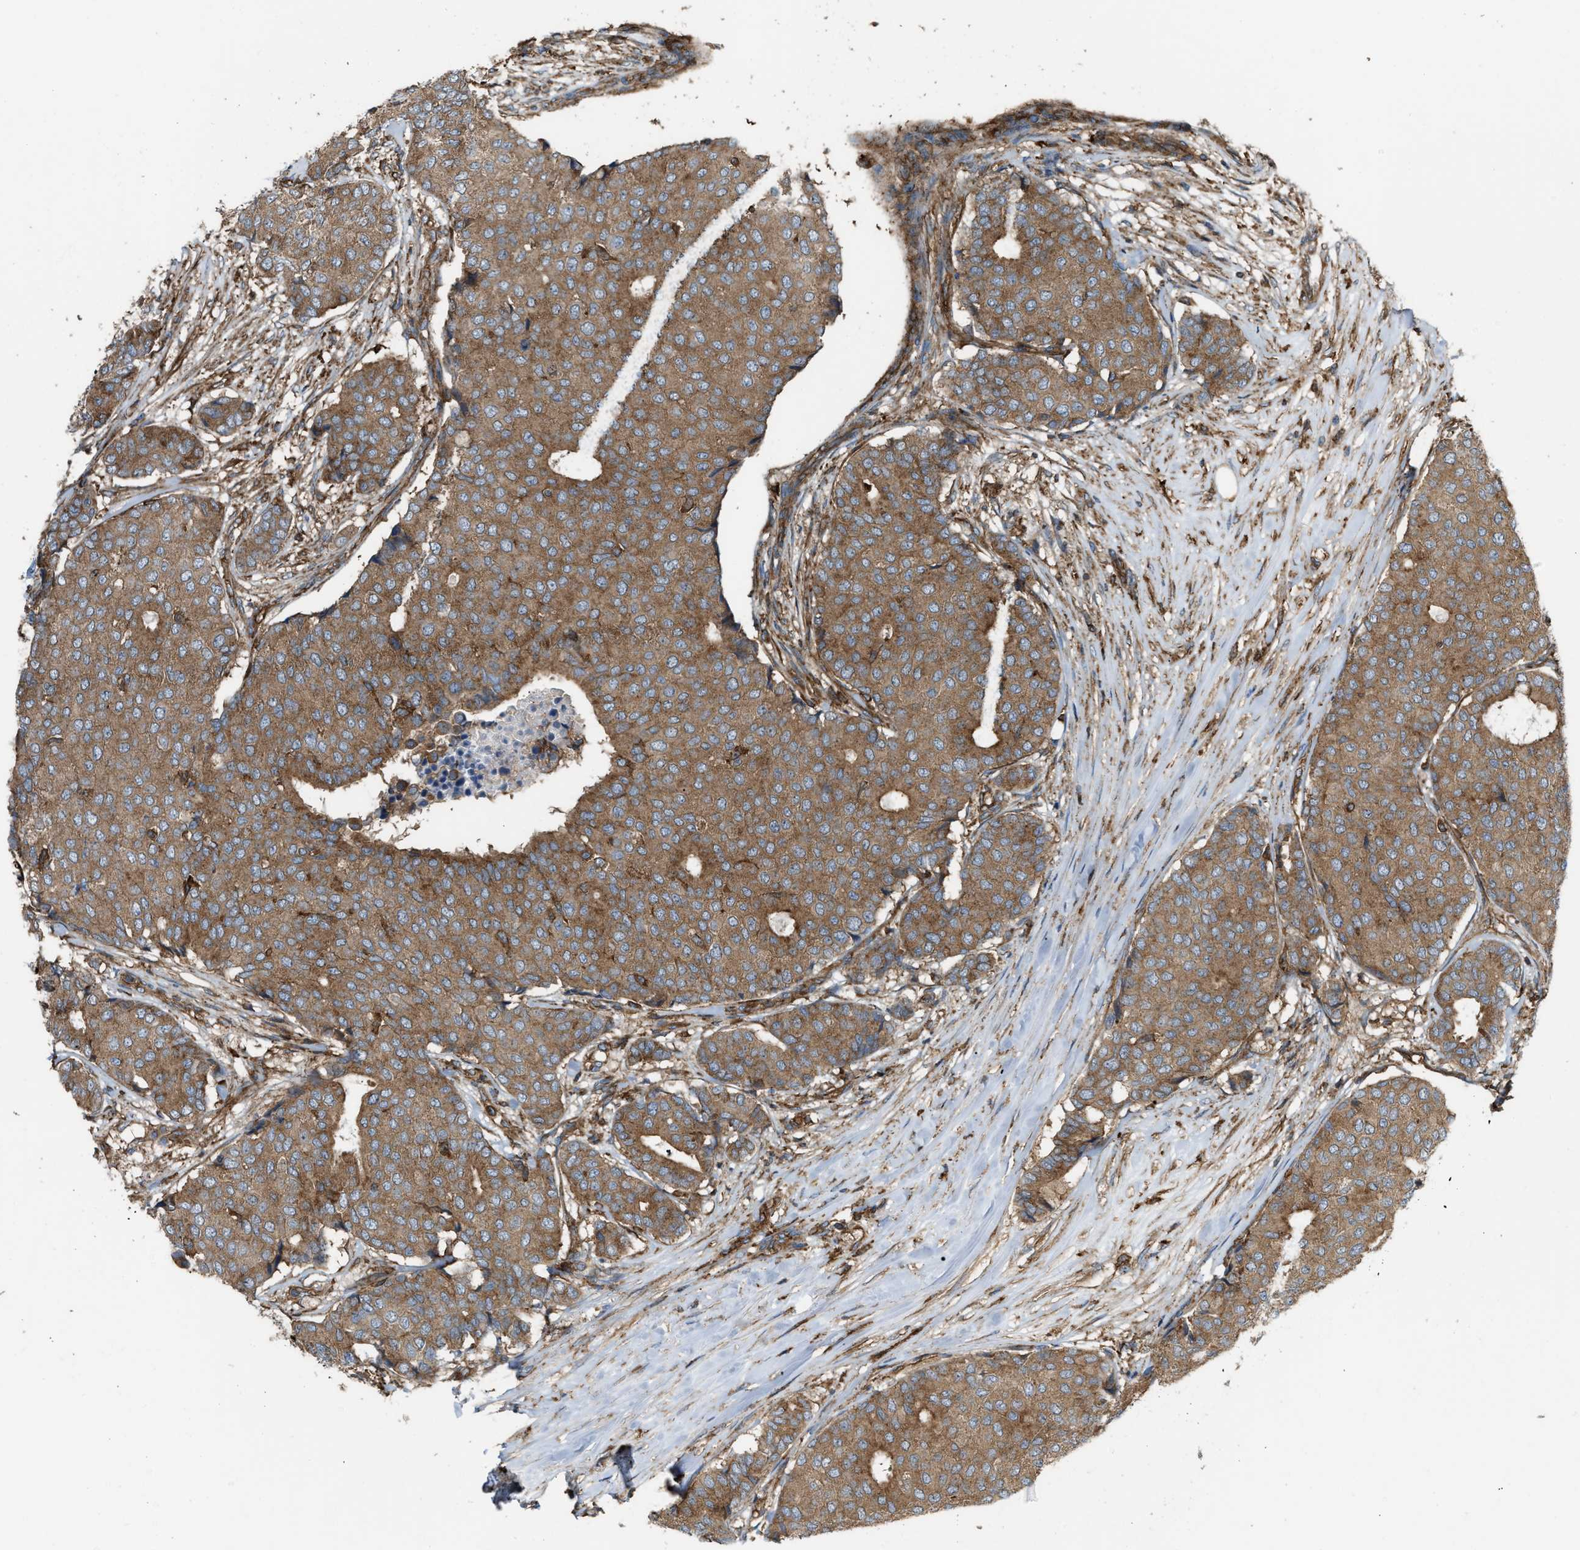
{"staining": {"intensity": "moderate", "quantity": ">75%", "location": "cytoplasmic/membranous"}, "tissue": "breast cancer", "cell_type": "Tumor cells", "image_type": "cancer", "snomed": [{"axis": "morphology", "description": "Duct carcinoma"}, {"axis": "topography", "description": "Breast"}], "caption": "This image reveals IHC staining of human breast cancer (intraductal carcinoma), with medium moderate cytoplasmic/membranous staining in about >75% of tumor cells.", "gene": "PICALM", "patient": {"sex": "female", "age": 75}}